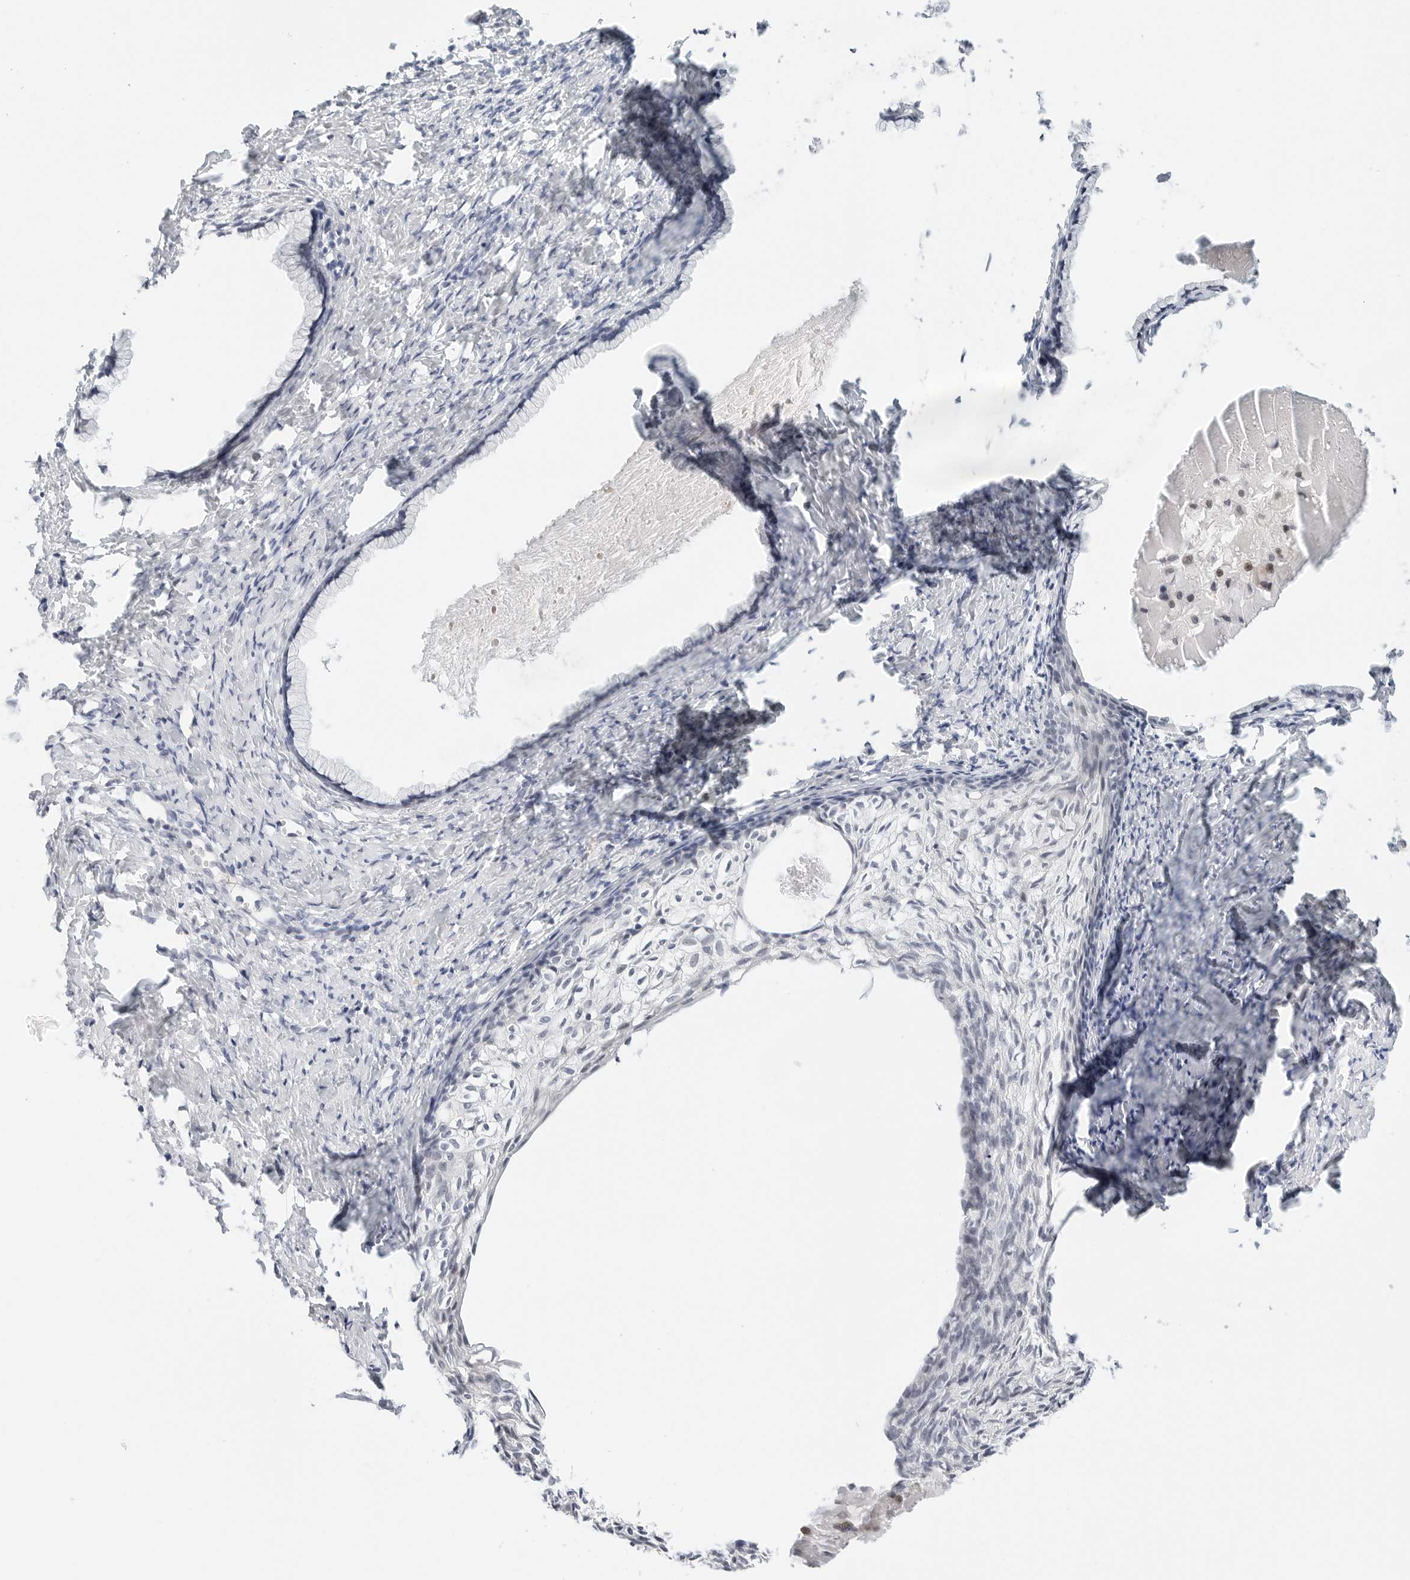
{"staining": {"intensity": "negative", "quantity": "none", "location": "none"}, "tissue": "cervix", "cell_type": "Glandular cells", "image_type": "normal", "snomed": [{"axis": "morphology", "description": "Normal tissue, NOS"}, {"axis": "topography", "description": "Cervix"}], "caption": "The micrograph reveals no staining of glandular cells in unremarkable cervix. (Stains: DAB immunohistochemistry (IHC) with hematoxylin counter stain, Microscopy: brightfield microscopy at high magnification).", "gene": "TSEN2", "patient": {"sex": "female", "age": 75}}